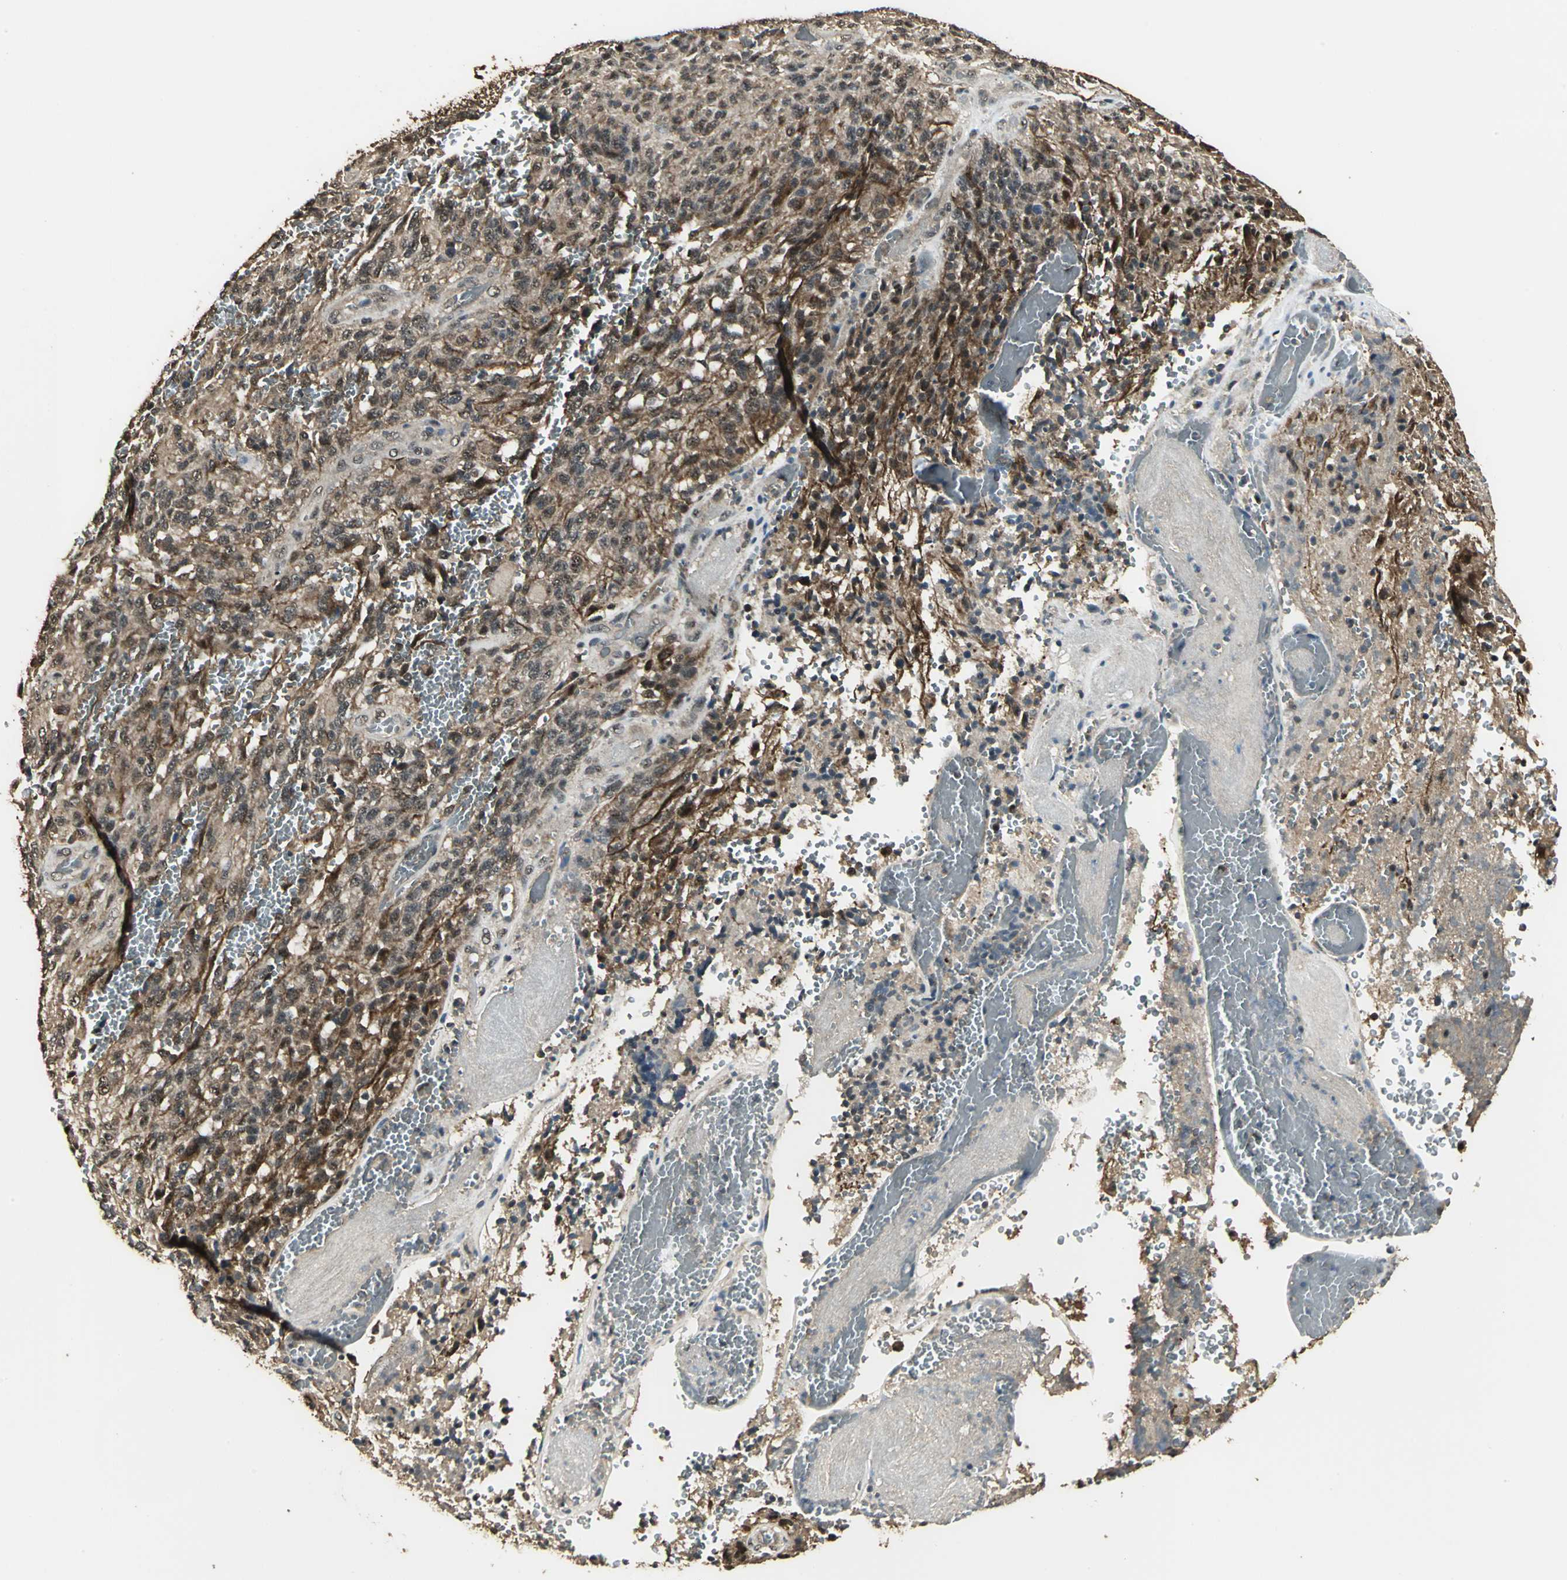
{"staining": {"intensity": "strong", "quantity": "25%-75%", "location": "cytoplasmic/membranous"}, "tissue": "glioma", "cell_type": "Tumor cells", "image_type": "cancer", "snomed": [{"axis": "morphology", "description": "Normal tissue, NOS"}, {"axis": "morphology", "description": "Glioma, malignant, High grade"}, {"axis": "topography", "description": "Cerebral cortex"}], "caption": "Glioma stained with a protein marker demonstrates strong staining in tumor cells.", "gene": "UCHL5", "patient": {"sex": "male", "age": 56}}